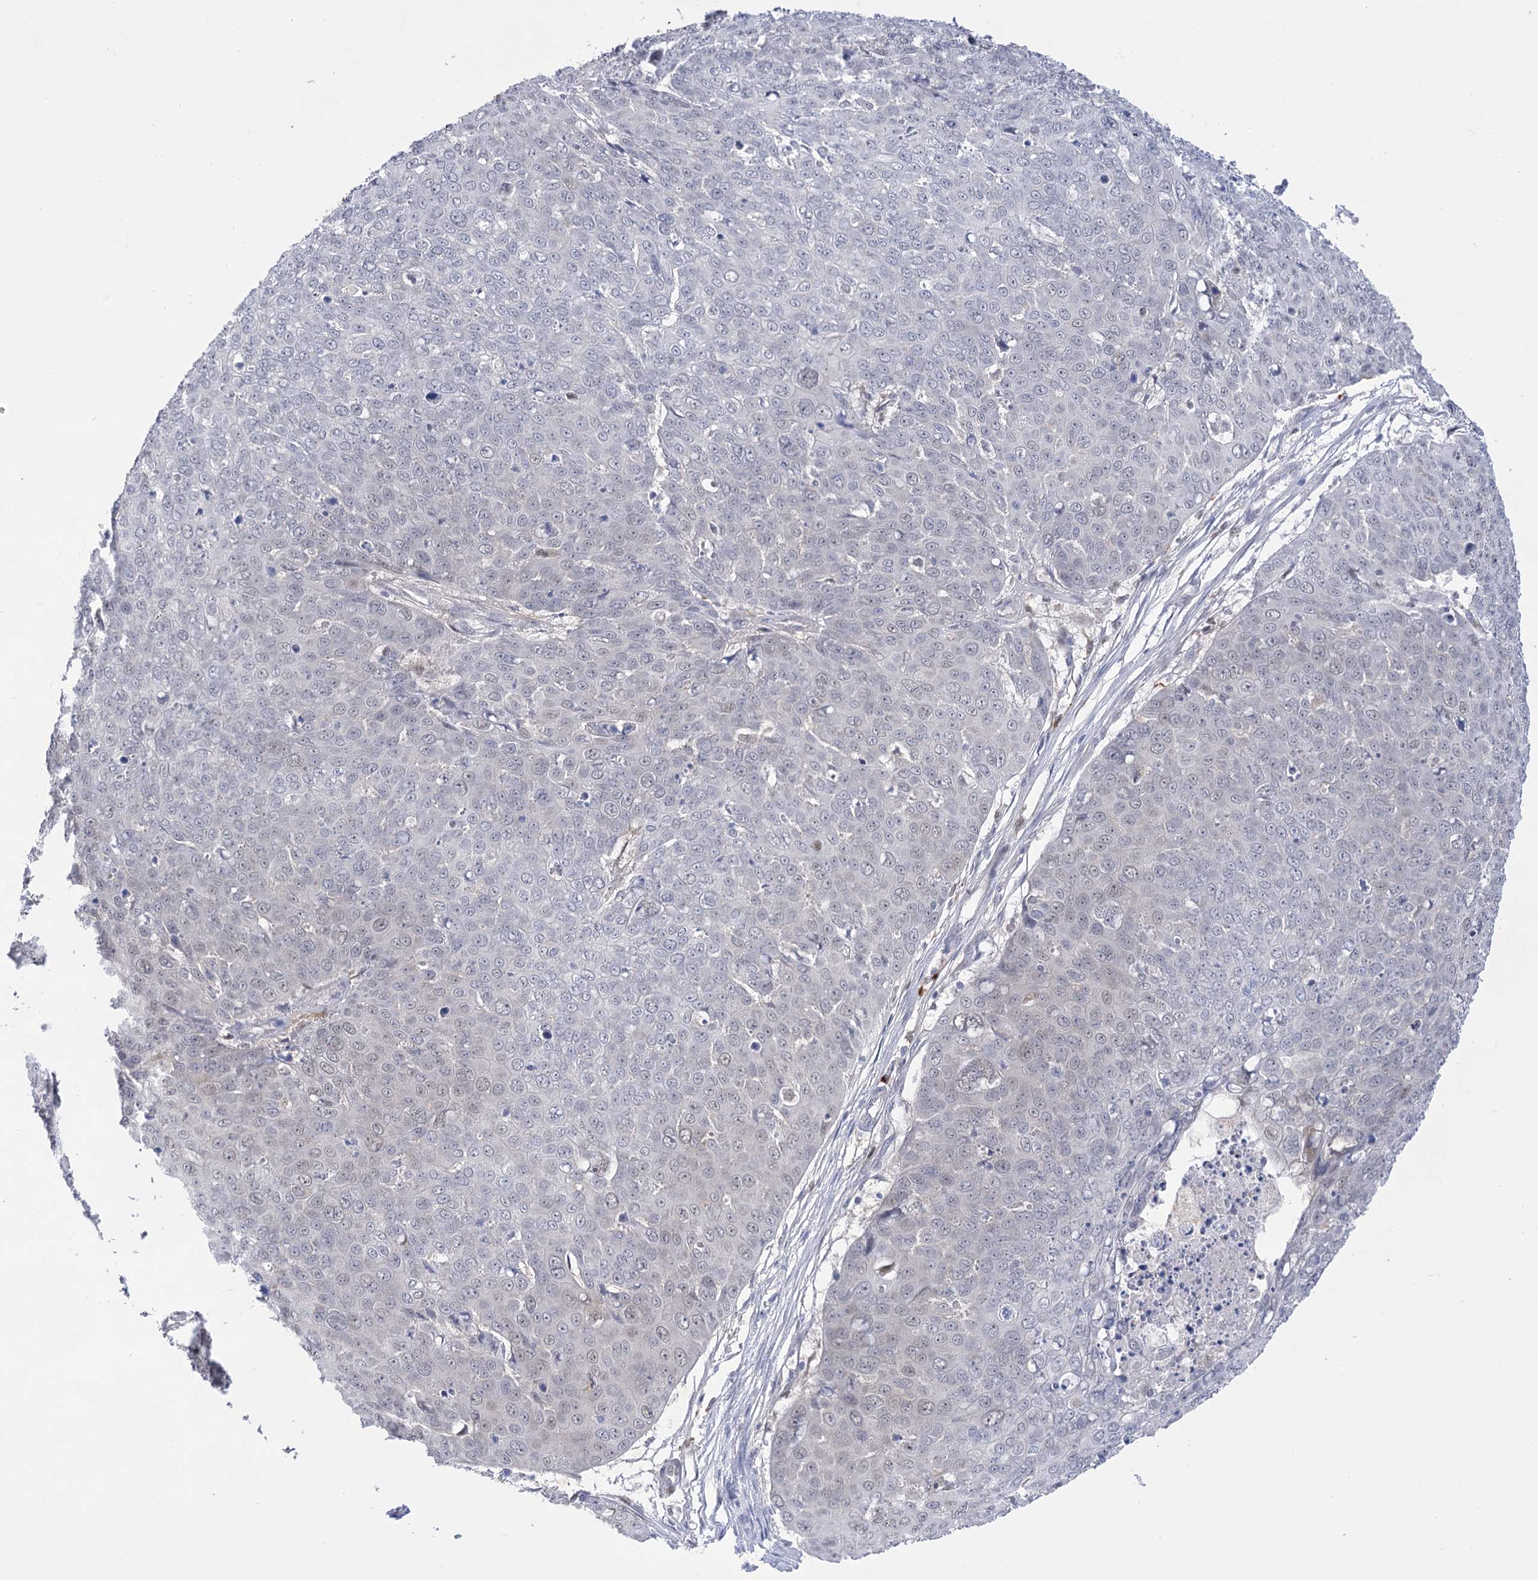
{"staining": {"intensity": "negative", "quantity": "none", "location": "none"}, "tissue": "skin cancer", "cell_type": "Tumor cells", "image_type": "cancer", "snomed": [{"axis": "morphology", "description": "Squamous cell carcinoma, NOS"}, {"axis": "topography", "description": "Skin"}], "caption": "The immunohistochemistry photomicrograph has no significant positivity in tumor cells of skin squamous cell carcinoma tissue.", "gene": "SIAE", "patient": {"sex": "male", "age": 71}}